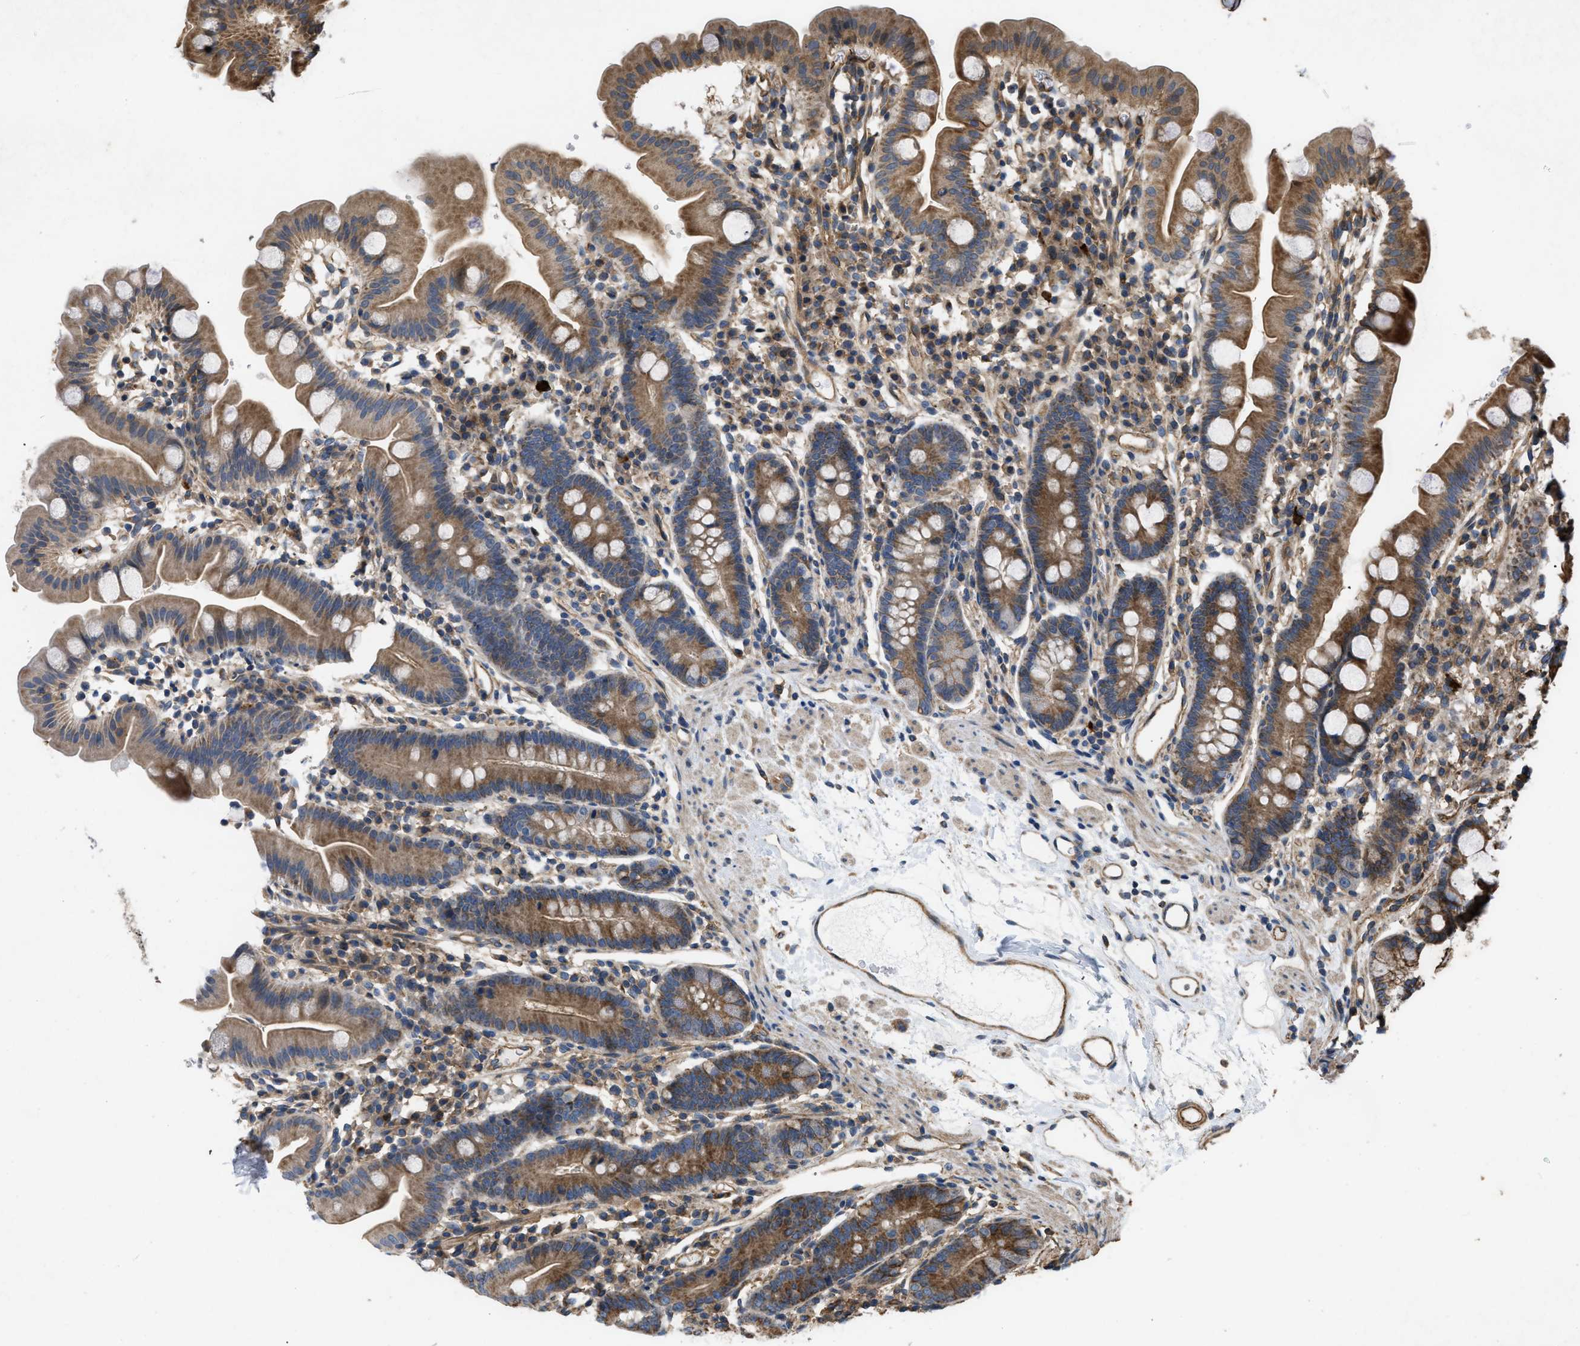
{"staining": {"intensity": "moderate", "quantity": ">75%", "location": "cytoplasmic/membranous"}, "tissue": "duodenum", "cell_type": "Glandular cells", "image_type": "normal", "snomed": [{"axis": "morphology", "description": "Normal tissue, NOS"}, {"axis": "topography", "description": "Duodenum"}], "caption": "Protein staining of unremarkable duodenum displays moderate cytoplasmic/membranous positivity in about >75% of glandular cells. (Stains: DAB in brown, nuclei in blue, Microscopy: brightfield microscopy at high magnification).", "gene": "GNB4", "patient": {"sex": "male", "age": 50}}